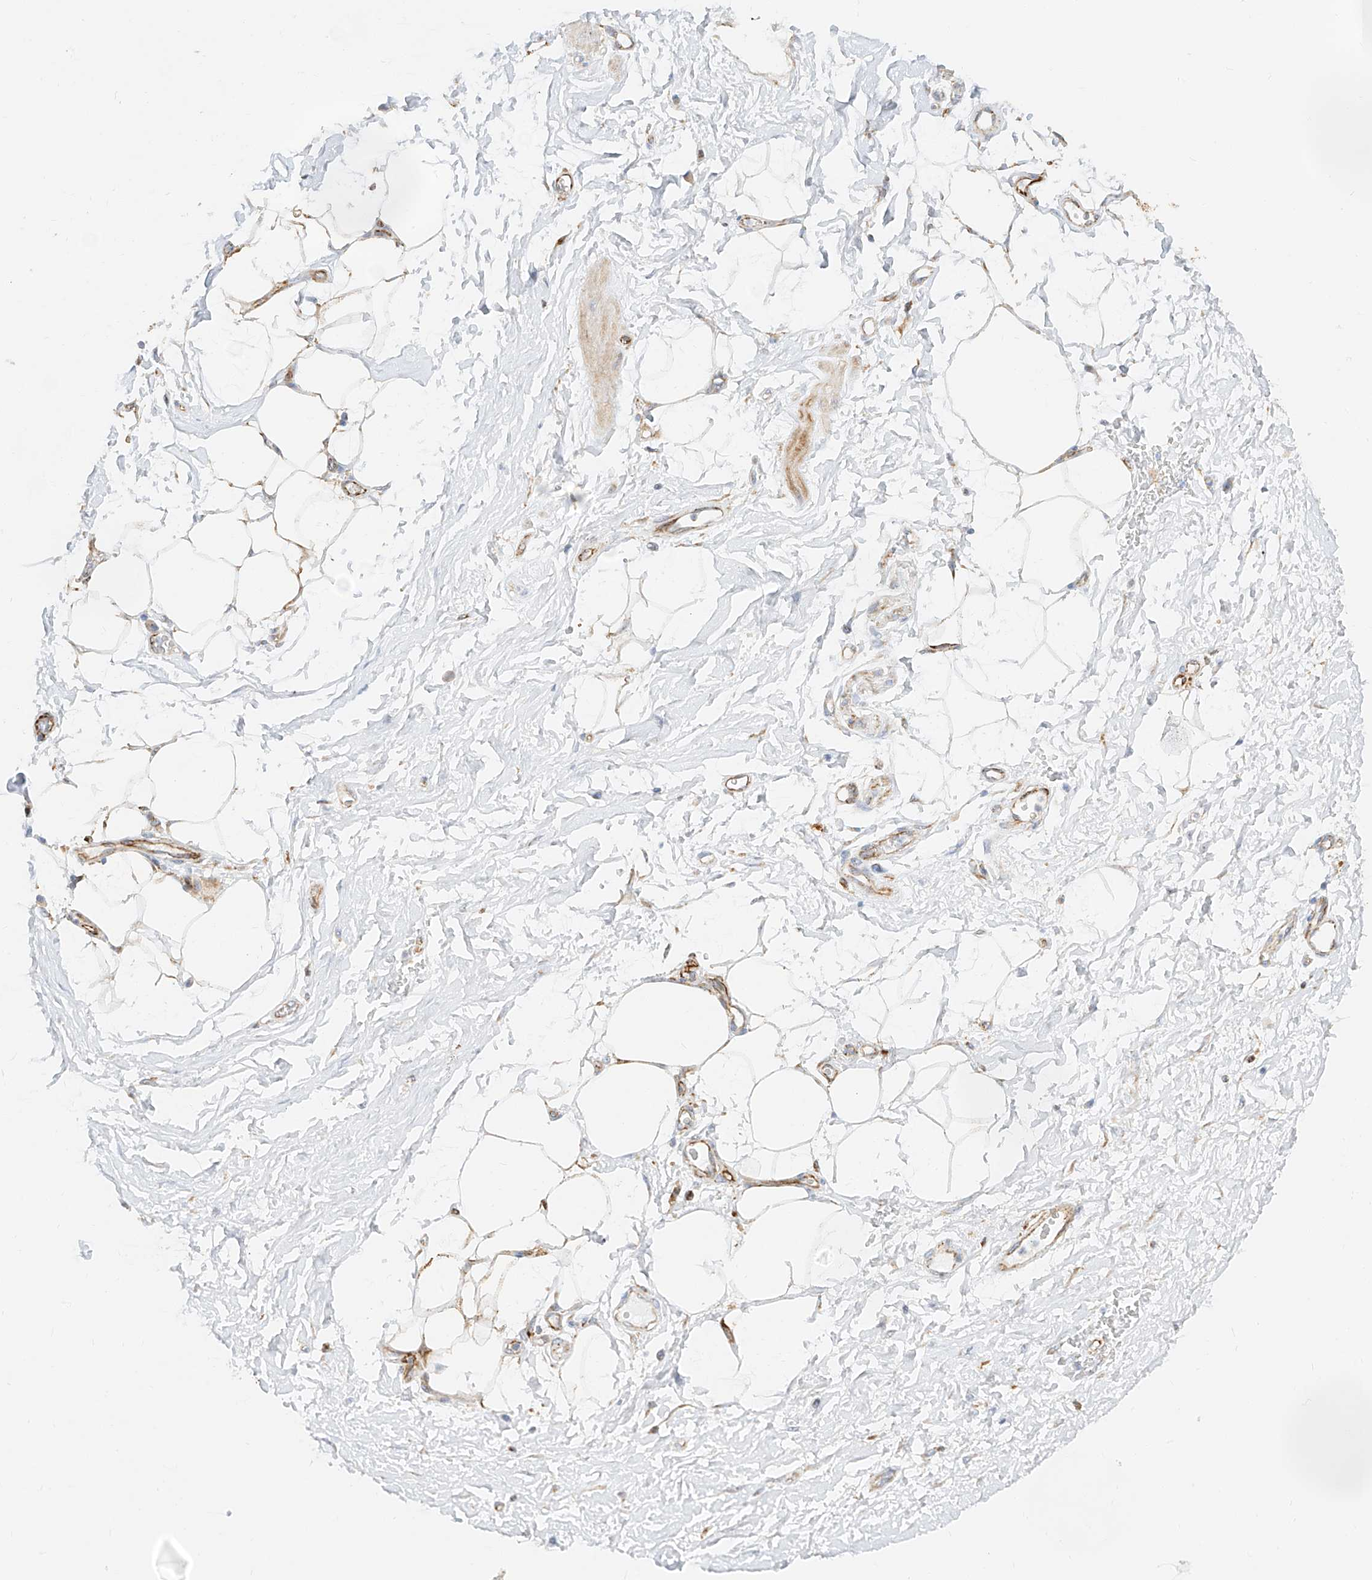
{"staining": {"intensity": "moderate", "quantity": ">75%", "location": "cytoplasmic/membranous"}, "tissue": "adipose tissue", "cell_type": "Adipocytes", "image_type": "normal", "snomed": [{"axis": "morphology", "description": "Normal tissue, NOS"}, {"axis": "morphology", "description": "Adenocarcinoma, NOS"}, {"axis": "topography", "description": "Pancreas"}, {"axis": "topography", "description": "Peripheral nerve tissue"}], "caption": "Human adipose tissue stained with a brown dye demonstrates moderate cytoplasmic/membranous positive expression in about >75% of adipocytes.", "gene": "CST9", "patient": {"sex": "male", "age": 59}}